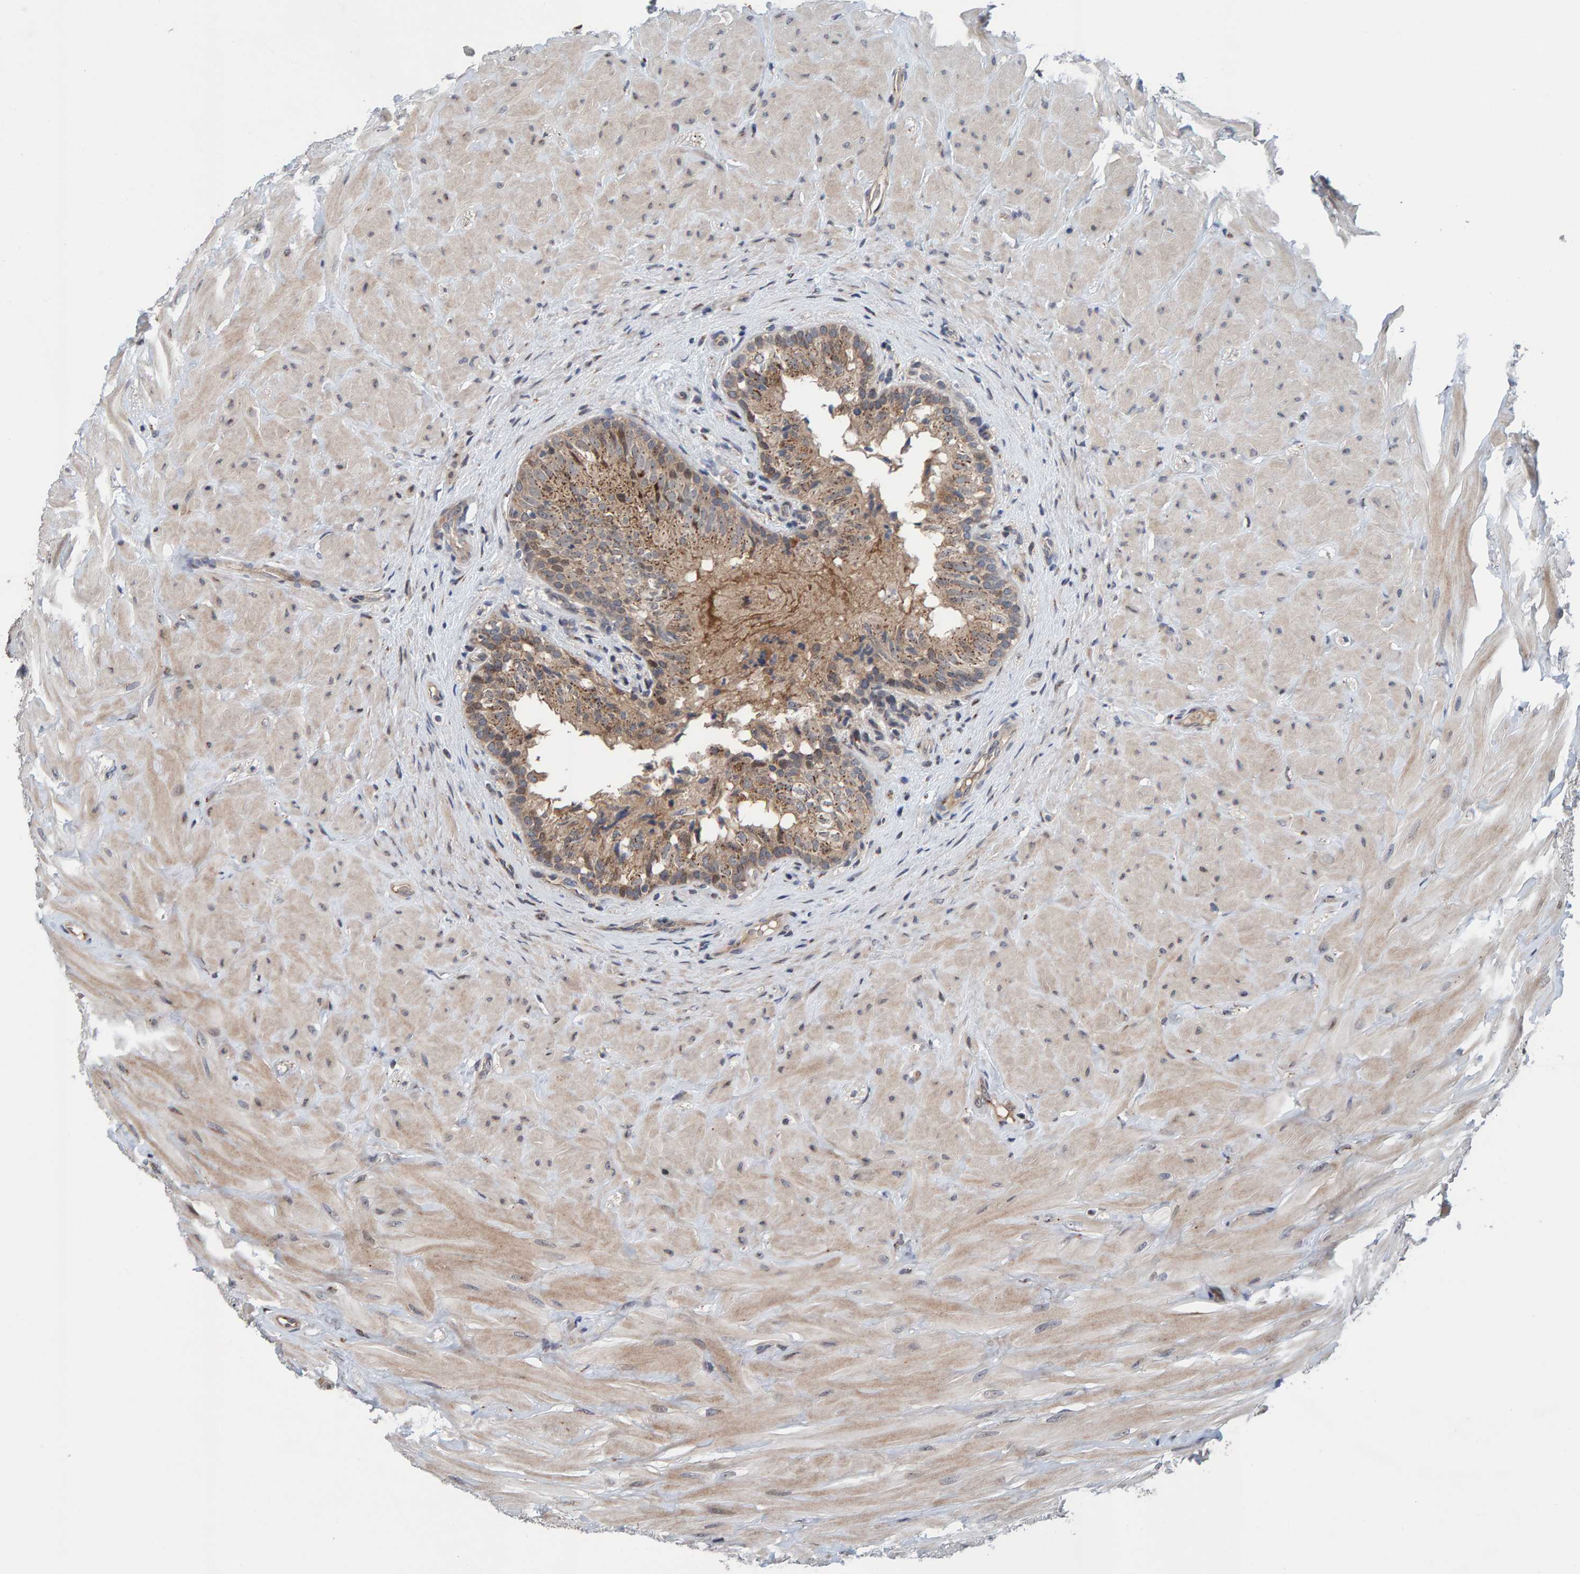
{"staining": {"intensity": "moderate", "quantity": ">75%", "location": "cytoplasmic/membranous"}, "tissue": "epididymis", "cell_type": "Glandular cells", "image_type": "normal", "snomed": [{"axis": "morphology", "description": "Normal tissue, NOS"}, {"axis": "topography", "description": "Soft tissue"}, {"axis": "topography", "description": "Epididymis"}], "caption": "An immunohistochemistry (IHC) histopathology image of normal tissue is shown. Protein staining in brown highlights moderate cytoplasmic/membranous positivity in epididymis within glandular cells.", "gene": "CCDC25", "patient": {"sex": "male", "age": 26}}